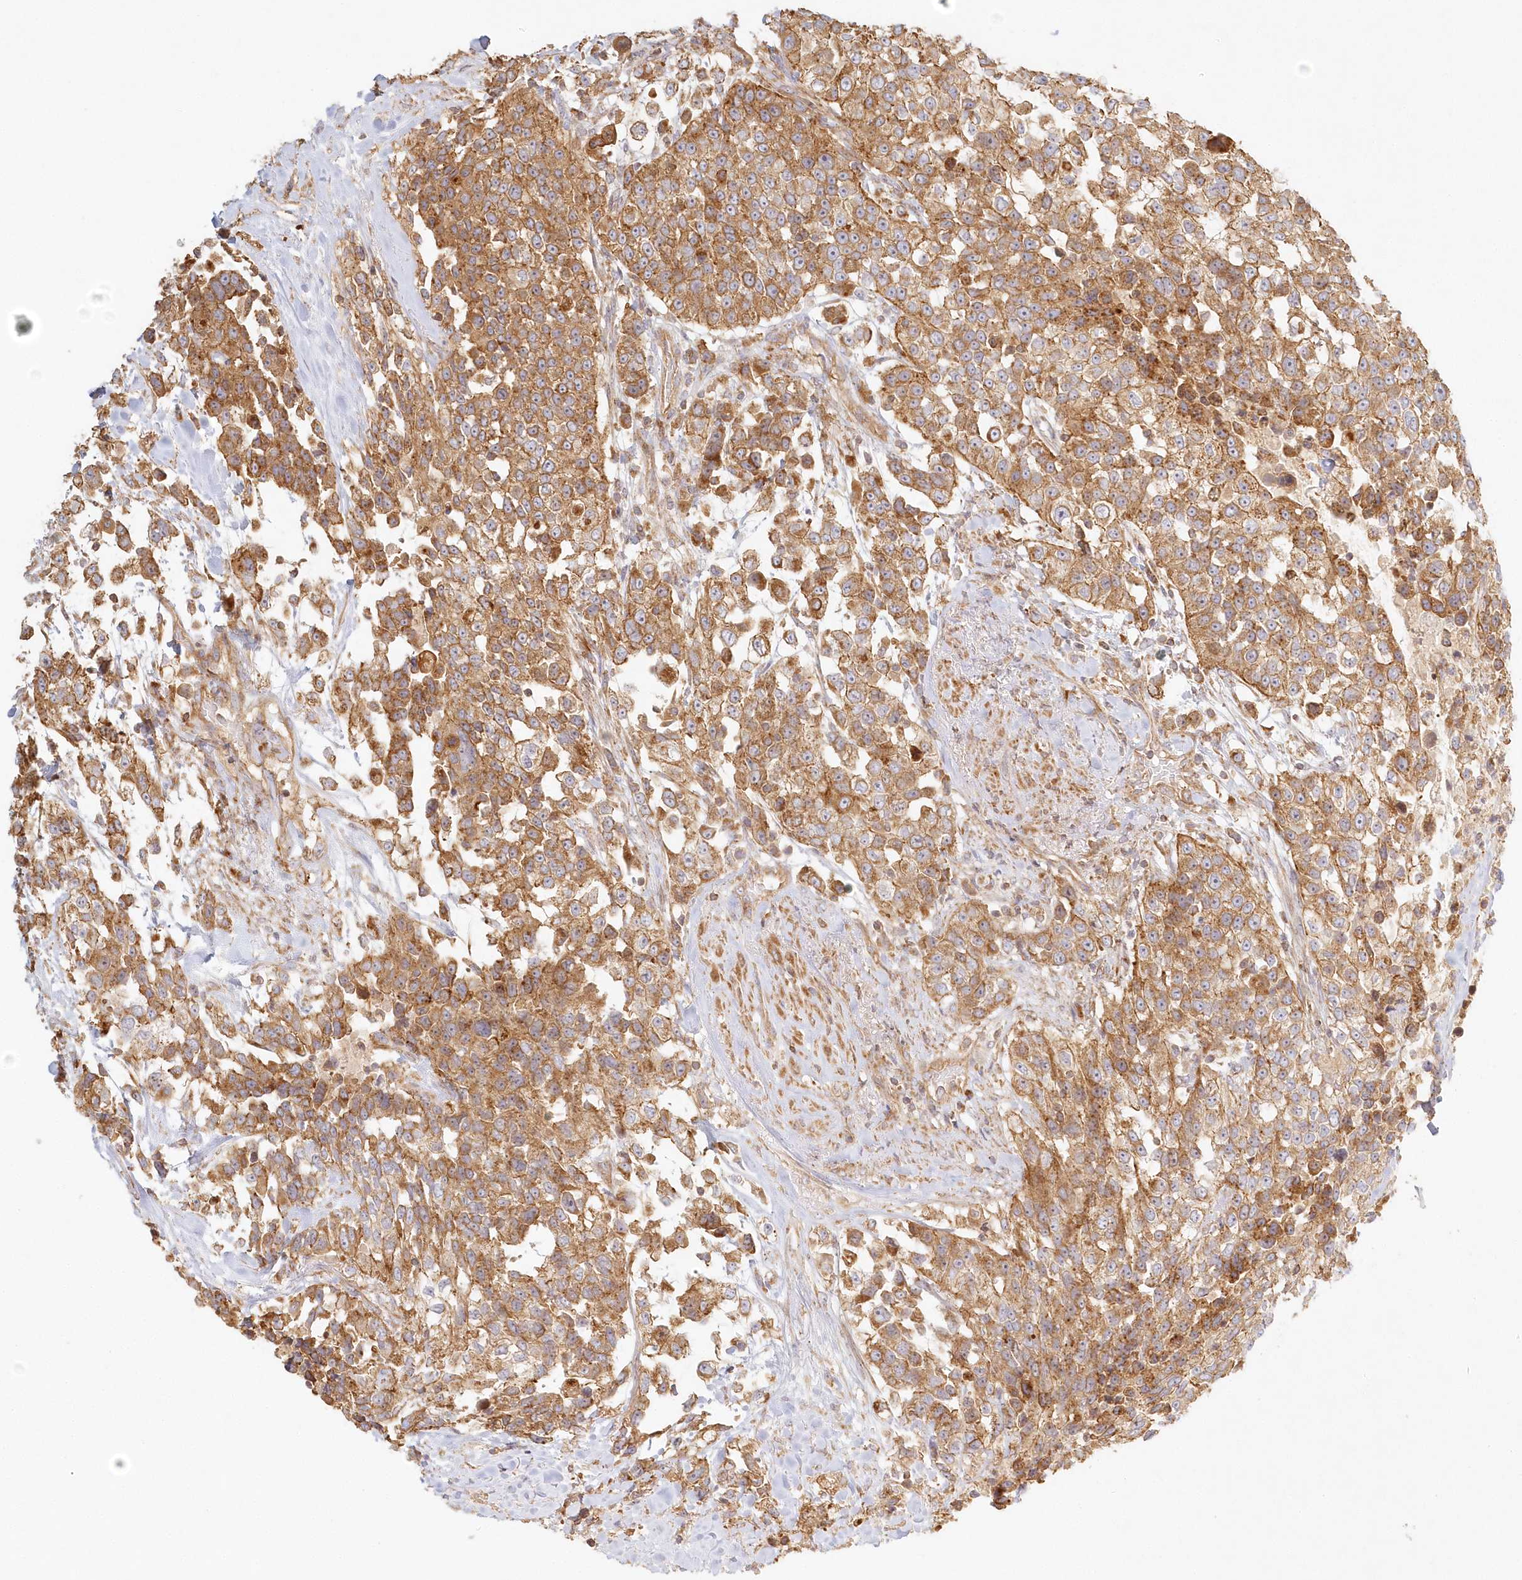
{"staining": {"intensity": "moderate", "quantity": ">75%", "location": "cytoplasmic/membranous"}, "tissue": "urothelial cancer", "cell_type": "Tumor cells", "image_type": "cancer", "snomed": [{"axis": "morphology", "description": "Urothelial carcinoma, High grade"}, {"axis": "topography", "description": "Urinary bladder"}], "caption": "High-magnification brightfield microscopy of high-grade urothelial carcinoma stained with DAB (brown) and counterstained with hematoxylin (blue). tumor cells exhibit moderate cytoplasmic/membranous expression is seen in approximately>75% of cells.", "gene": "KIAA0232", "patient": {"sex": "female", "age": 80}}